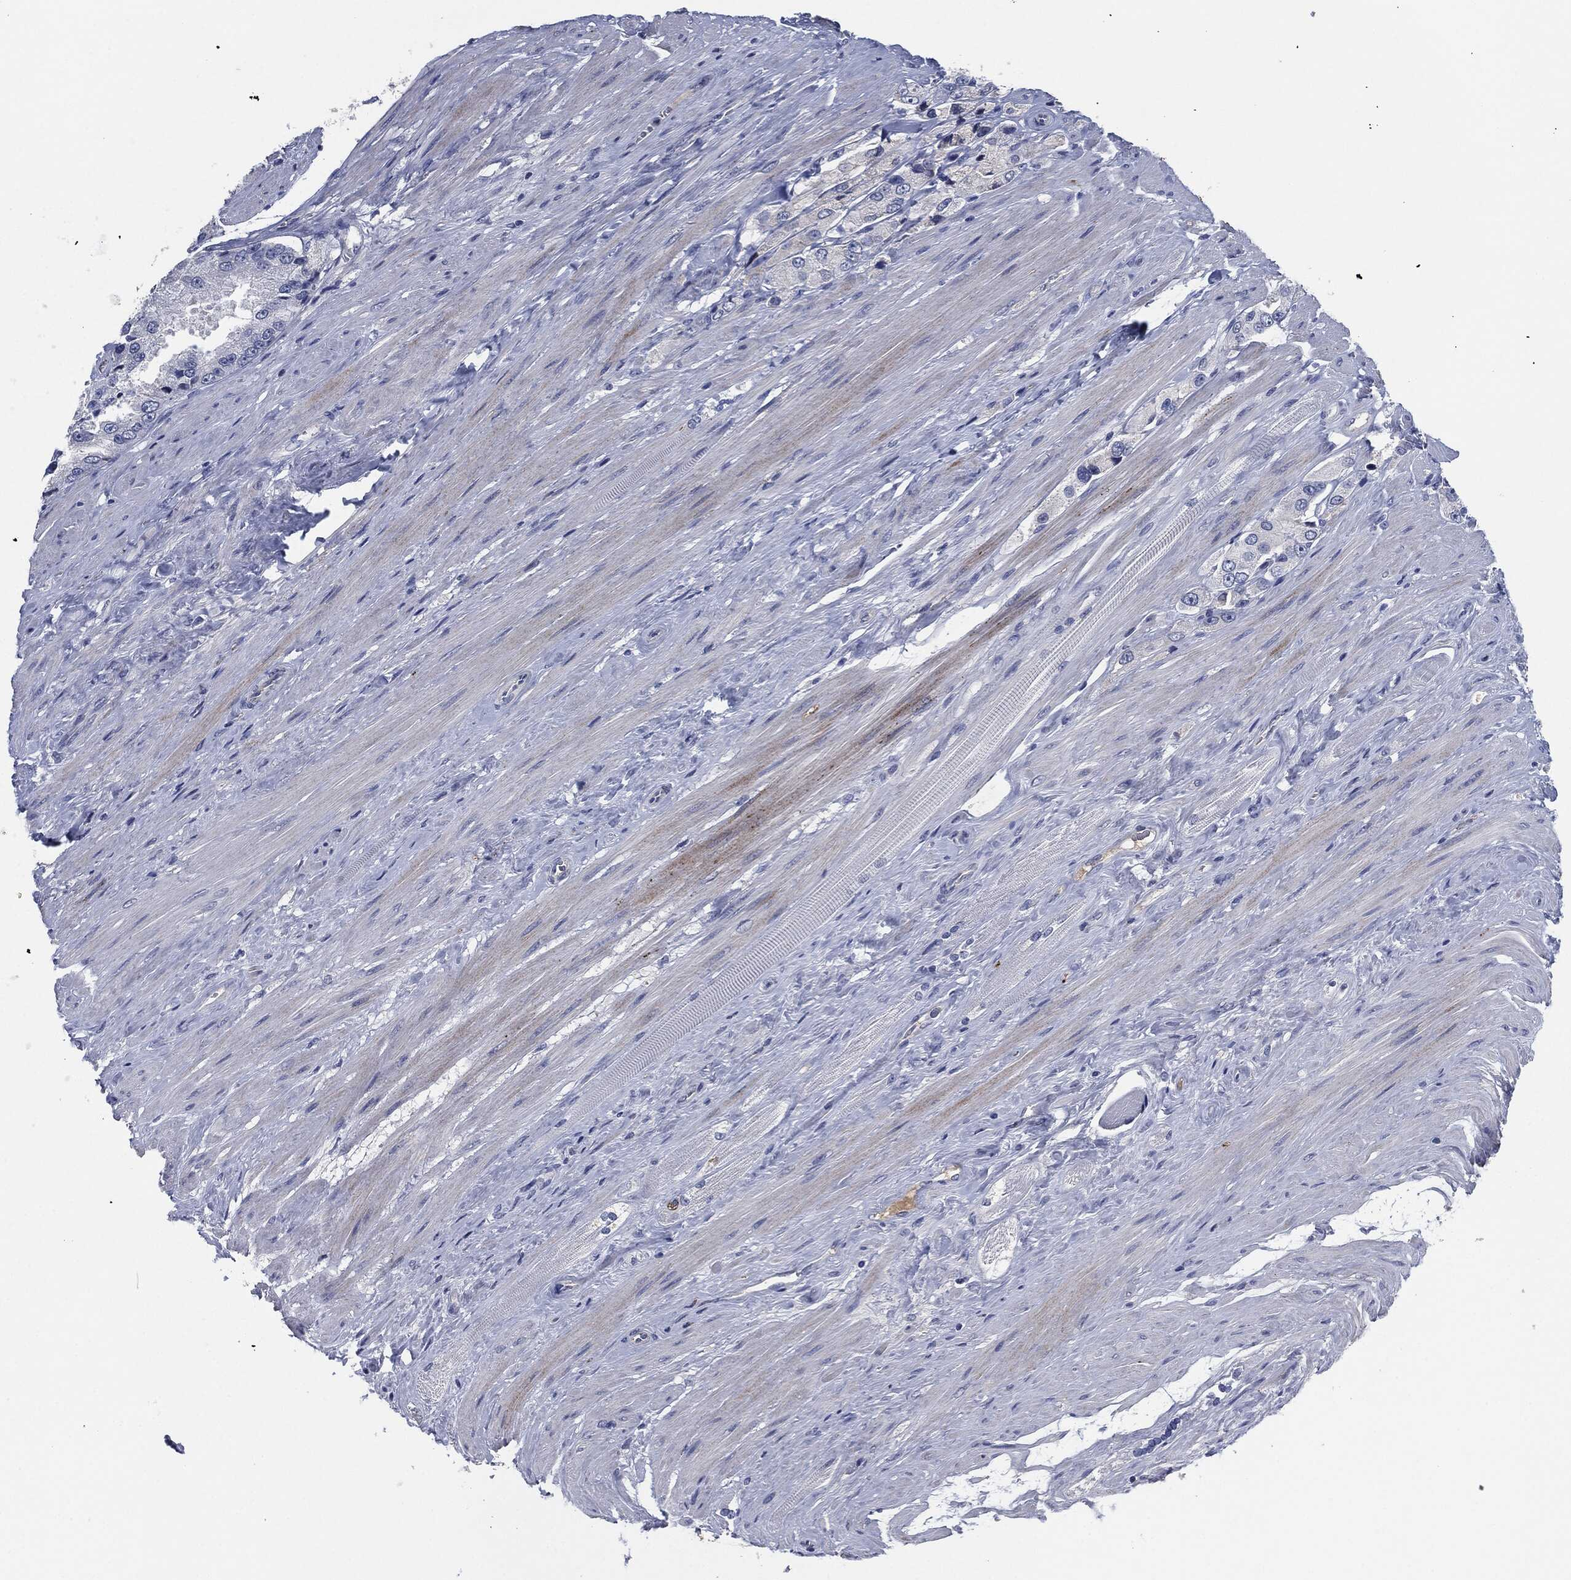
{"staining": {"intensity": "negative", "quantity": "none", "location": "none"}, "tissue": "prostate cancer", "cell_type": "Tumor cells", "image_type": "cancer", "snomed": [{"axis": "morphology", "description": "Adenocarcinoma, NOS"}, {"axis": "topography", "description": "Prostate and seminal vesicle, NOS"}, {"axis": "topography", "description": "Prostate"}], "caption": "High power microscopy photomicrograph of an immunohistochemistry (IHC) photomicrograph of prostate cancer, revealing no significant staining in tumor cells.", "gene": "CD27", "patient": {"sex": "male", "age": 64}}